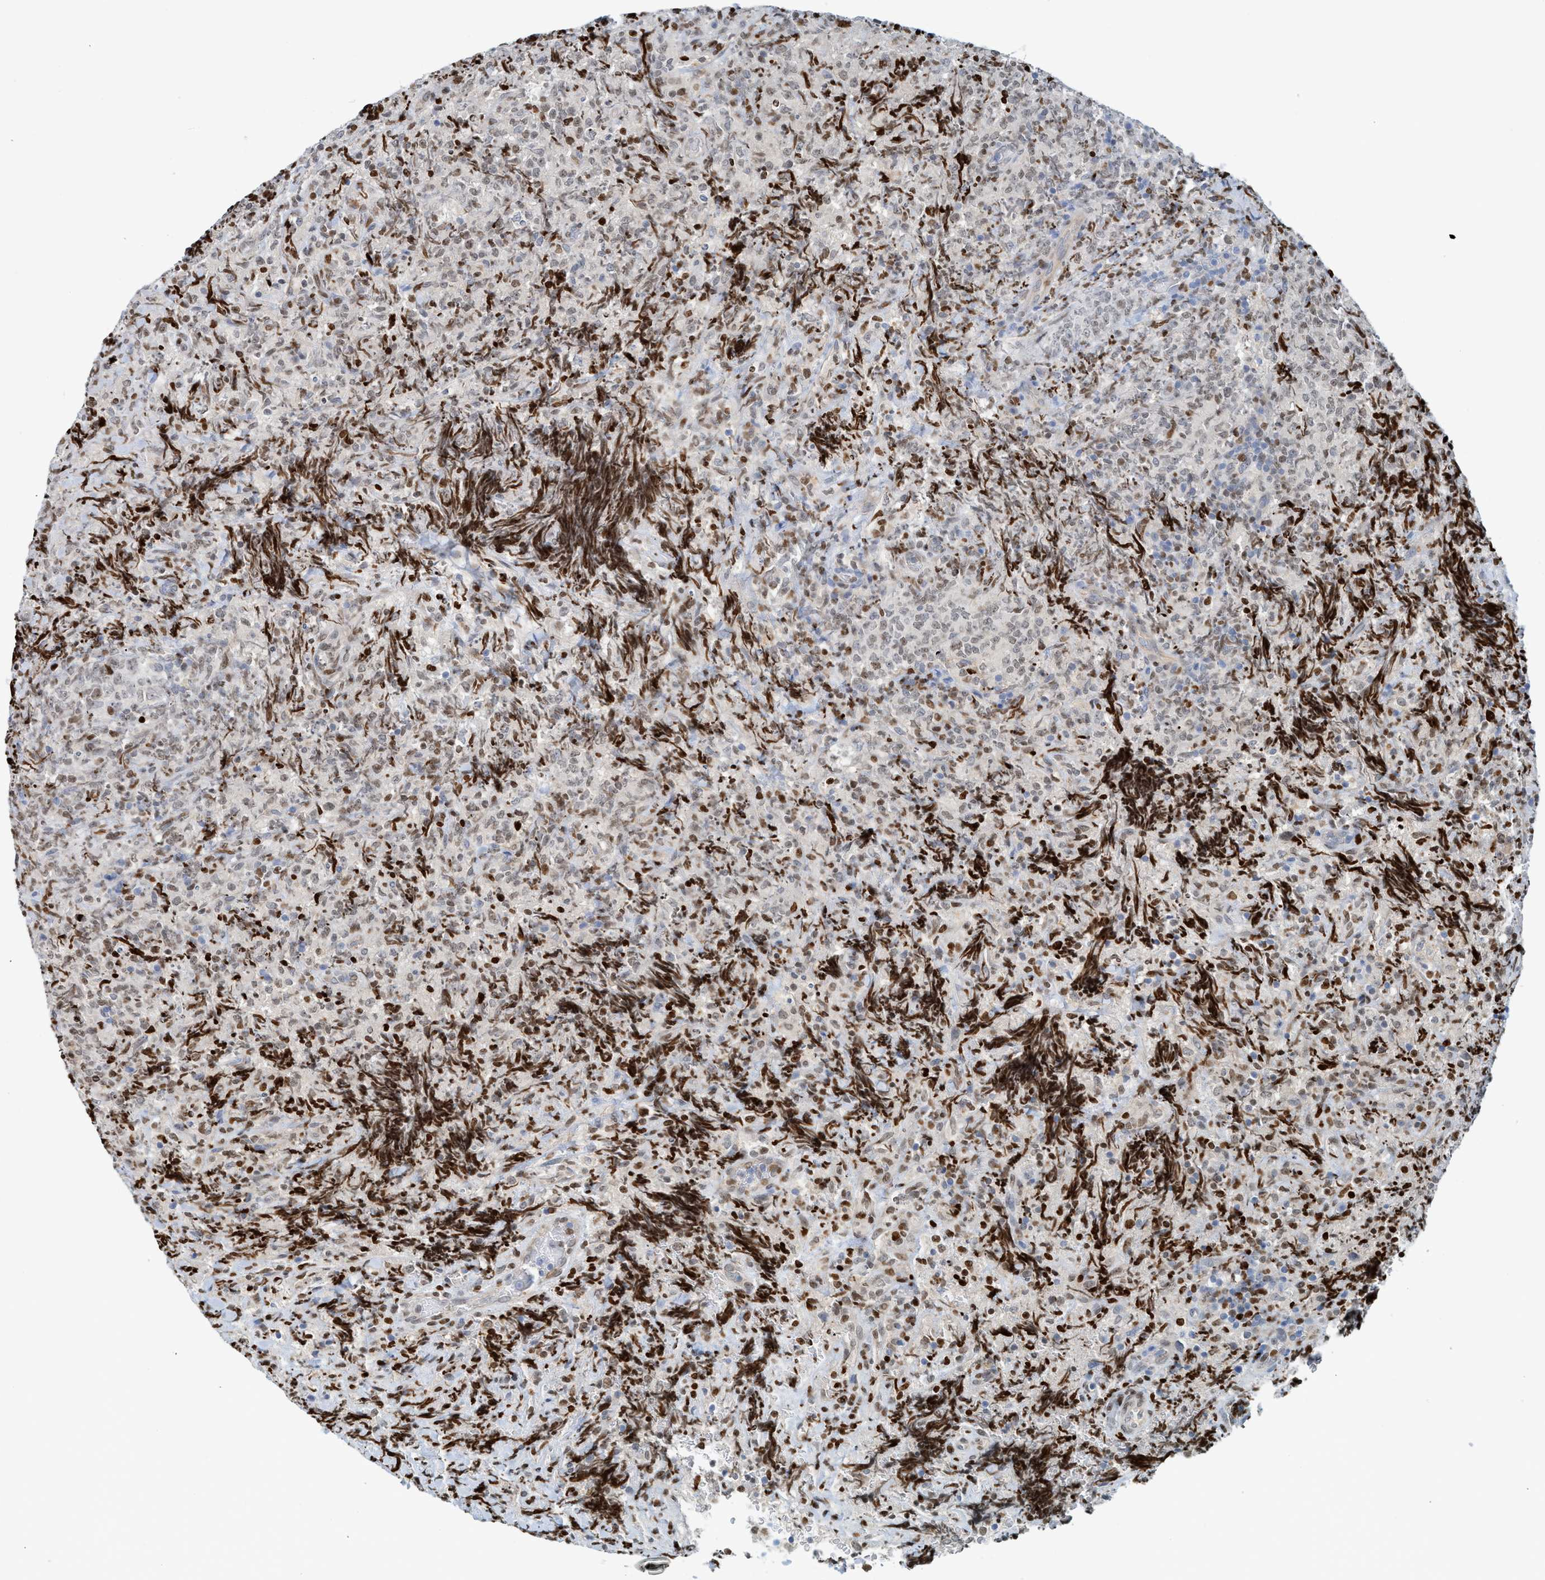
{"staining": {"intensity": "weak", "quantity": "25%-75%", "location": "nuclear"}, "tissue": "lymphoma", "cell_type": "Tumor cells", "image_type": "cancer", "snomed": [{"axis": "morphology", "description": "Malignant lymphoma, non-Hodgkin's type, High grade"}, {"axis": "topography", "description": "Tonsil"}], "caption": "Tumor cells display weak nuclear staining in about 25%-75% of cells in lymphoma.", "gene": "SH3D19", "patient": {"sex": "female", "age": 36}}